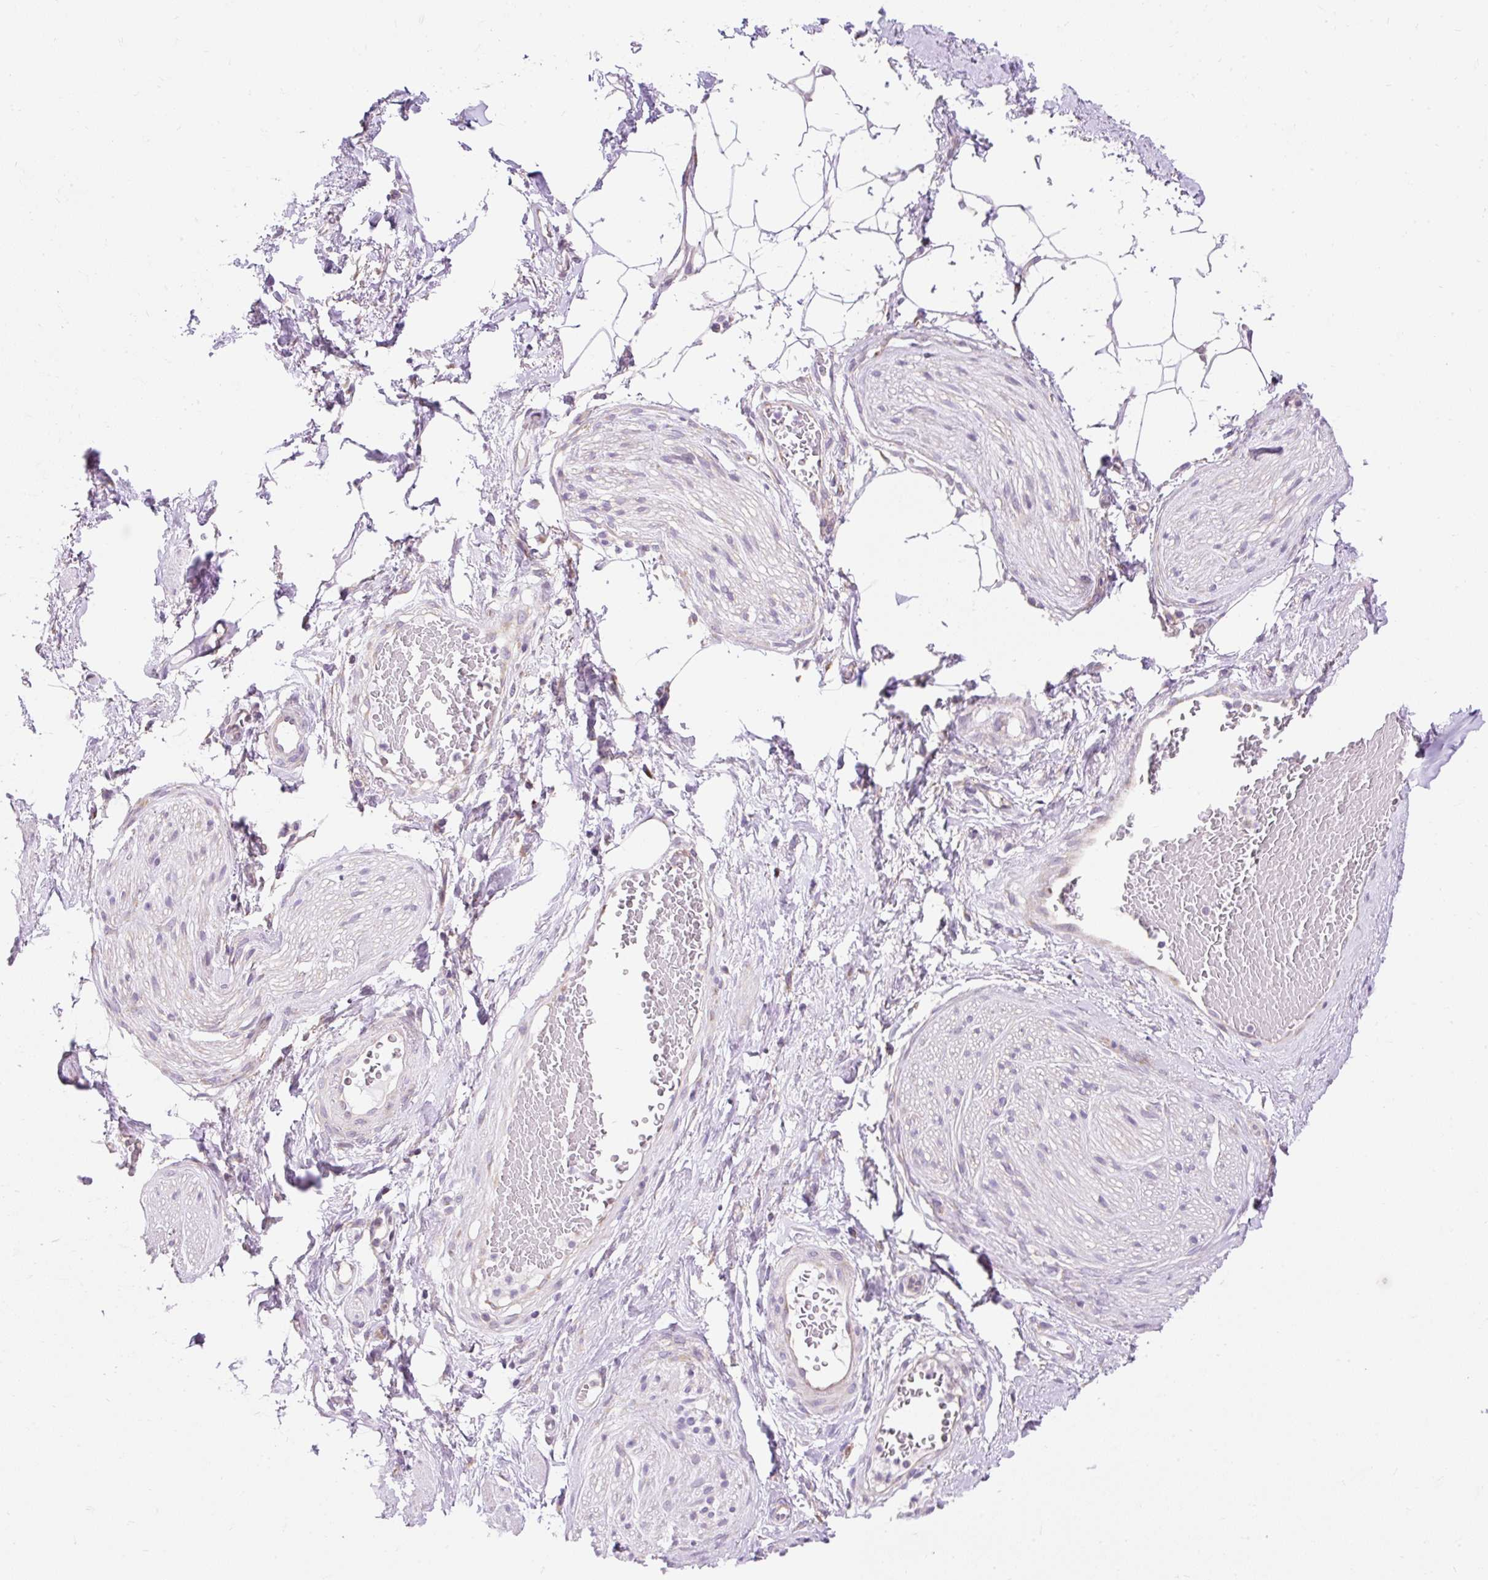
{"staining": {"intensity": "negative", "quantity": "none", "location": "none"}, "tissue": "adipose tissue", "cell_type": "Adipocytes", "image_type": "normal", "snomed": [{"axis": "morphology", "description": "Normal tissue, NOS"}, {"axis": "topography", "description": "Vagina"}, {"axis": "topography", "description": "Peripheral nerve tissue"}], "caption": "Immunohistochemistry (IHC) of benign human adipose tissue reveals no staining in adipocytes. The staining was performed using DAB (3,3'-diaminobenzidine) to visualize the protein expression in brown, while the nuclei were stained in blue with hematoxylin (Magnification: 20x).", "gene": "GPR45", "patient": {"sex": "female", "age": 71}}